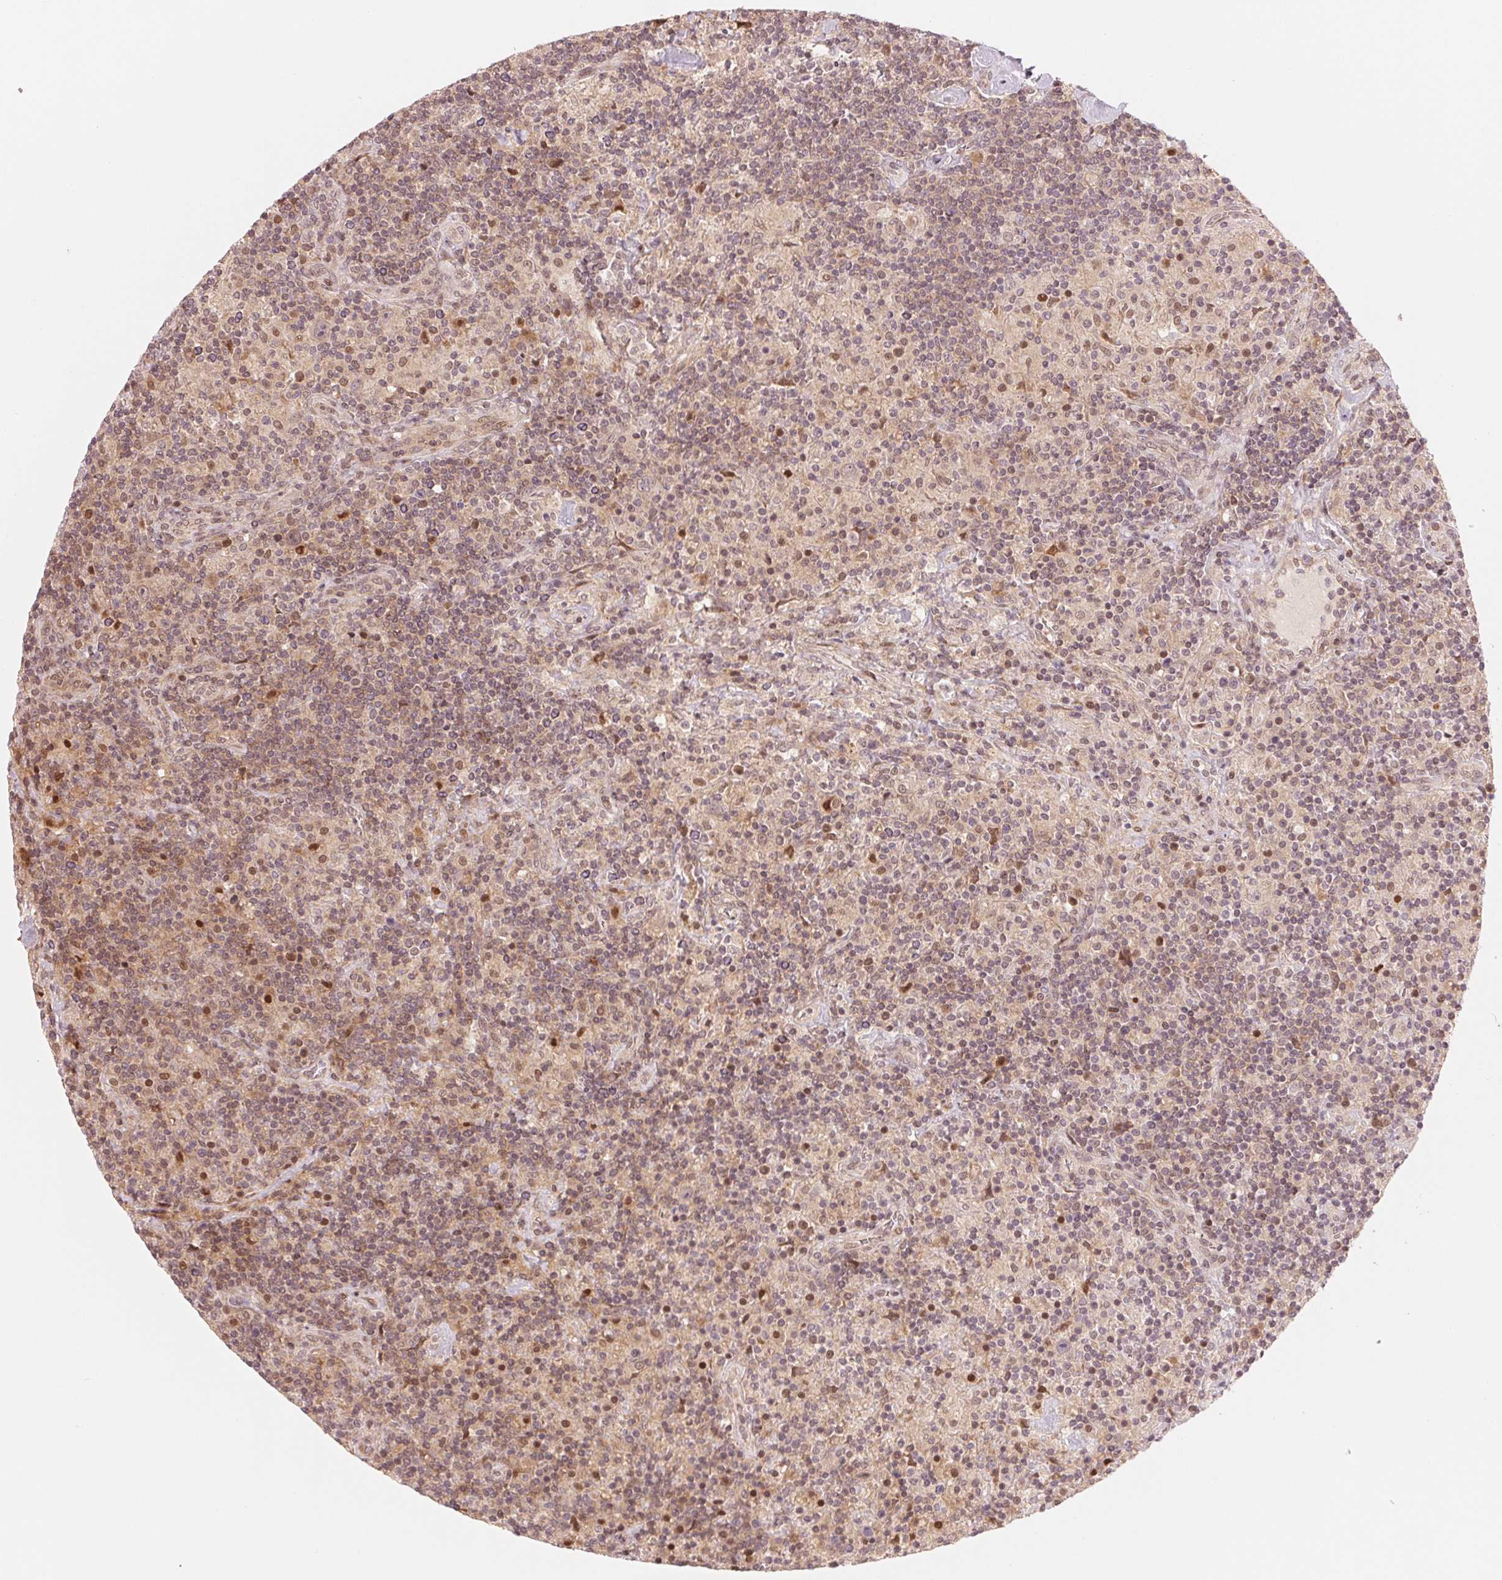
{"staining": {"intensity": "negative", "quantity": "none", "location": "none"}, "tissue": "lymphoma", "cell_type": "Tumor cells", "image_type": "cancer", "snomed": [{"axis": "morphology", "description": "Hodgkin's disease, NOS"}, {"axis": "topography", "description": "Lymph node"}], "caption": "This is an immunohistochemistry histopathology image of Hodgkin's disease. There is no positivity in tumor cells.", "gene": "PRKN", "patient": {"sex": "male", "age": 70}}